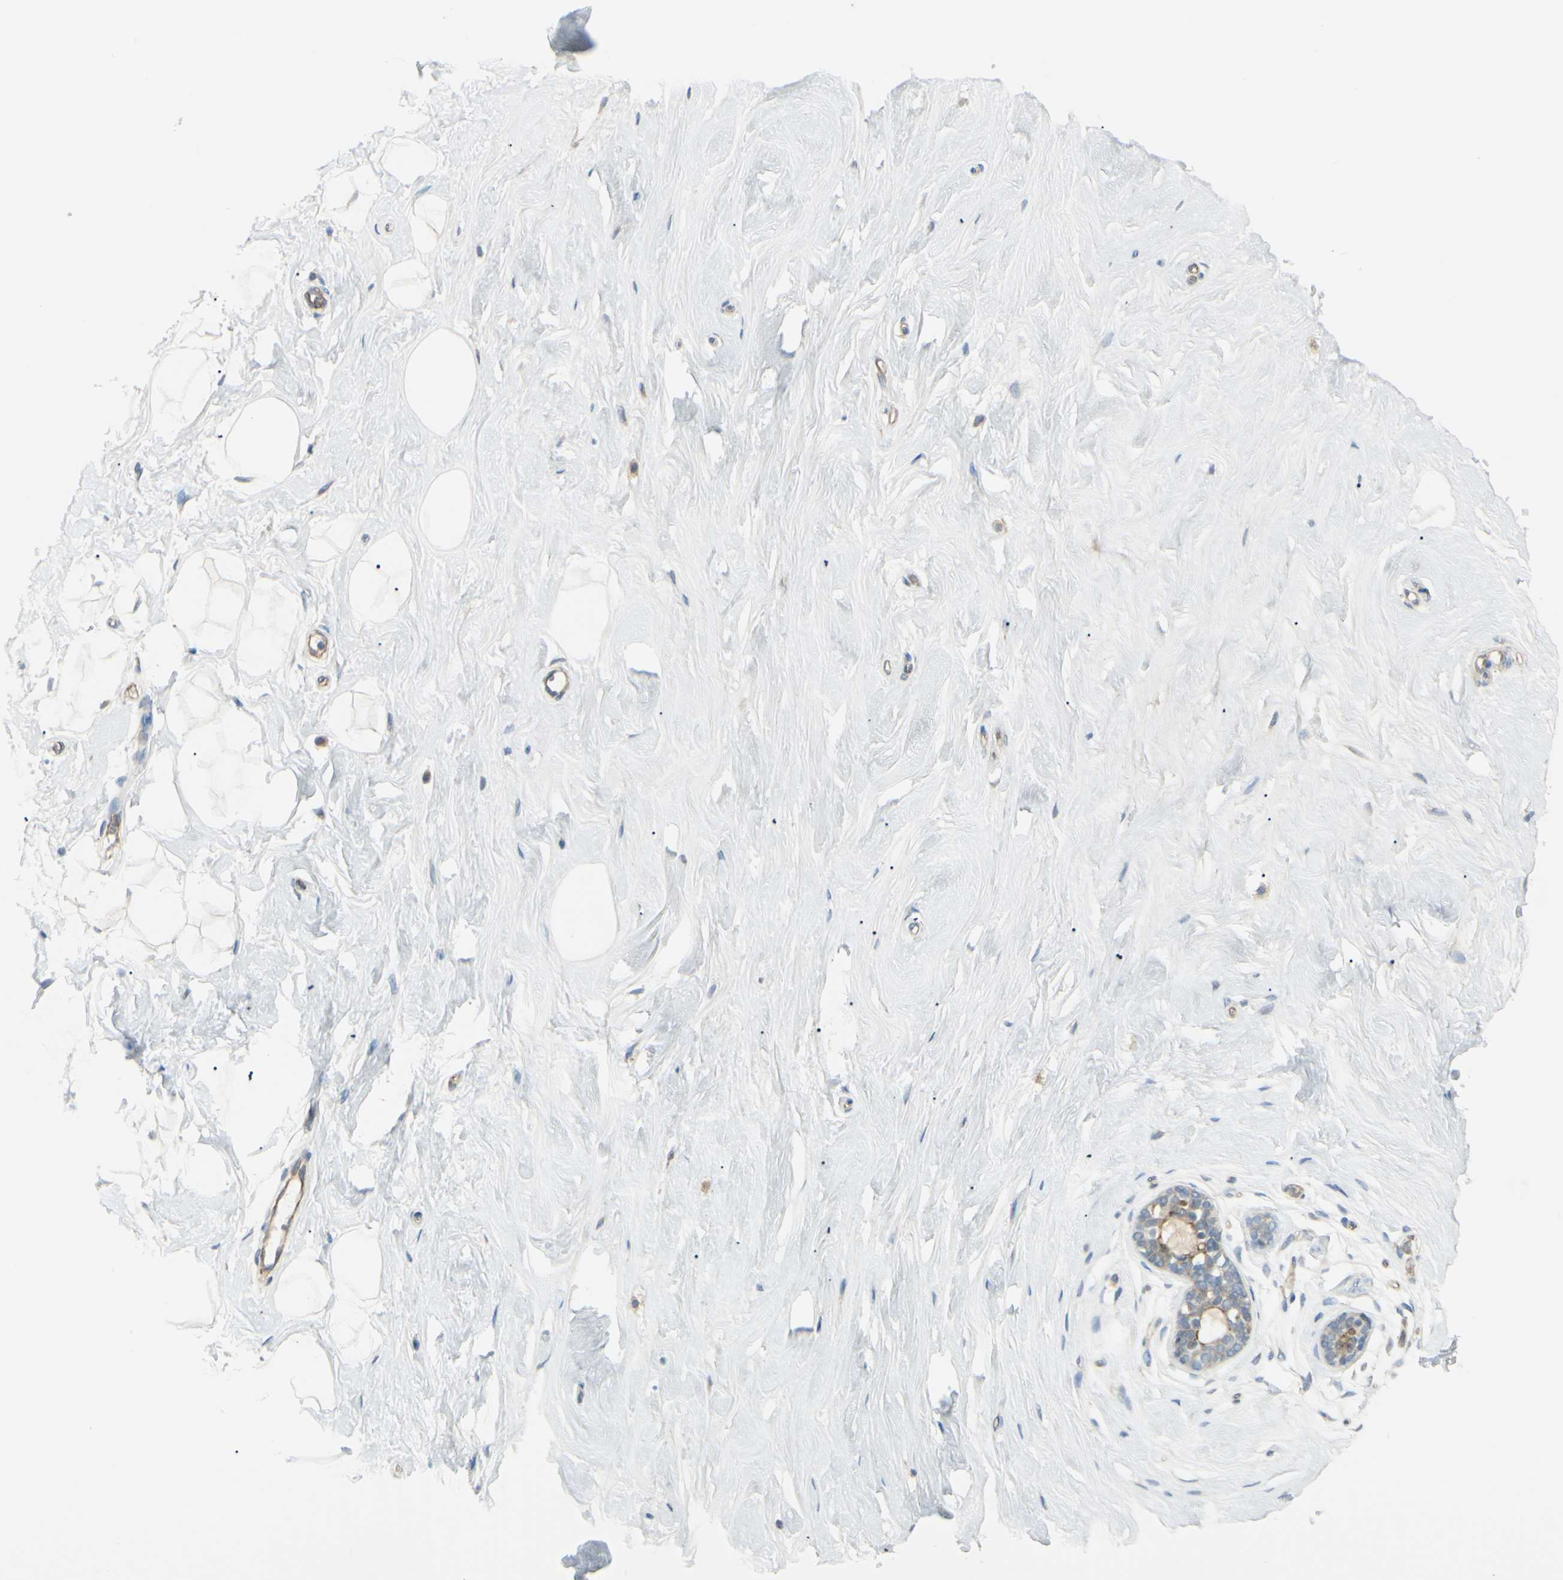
{"staining": {"intensity": "negative", "quantity": "none", "location": "none"}, "tissue": "breast", "cell_type": "Adipocytes", "image_type": "normal", "snomed": [{"axis": "morphology", "description": "Normal tissue, NOS"}, {"axis": "topography", "description": "Breast"}], "caption": "The image shows no significant staining in adipocytes of breast.", "gene": "LMTK2", "patient": {"sex": "female", "age": 23}}